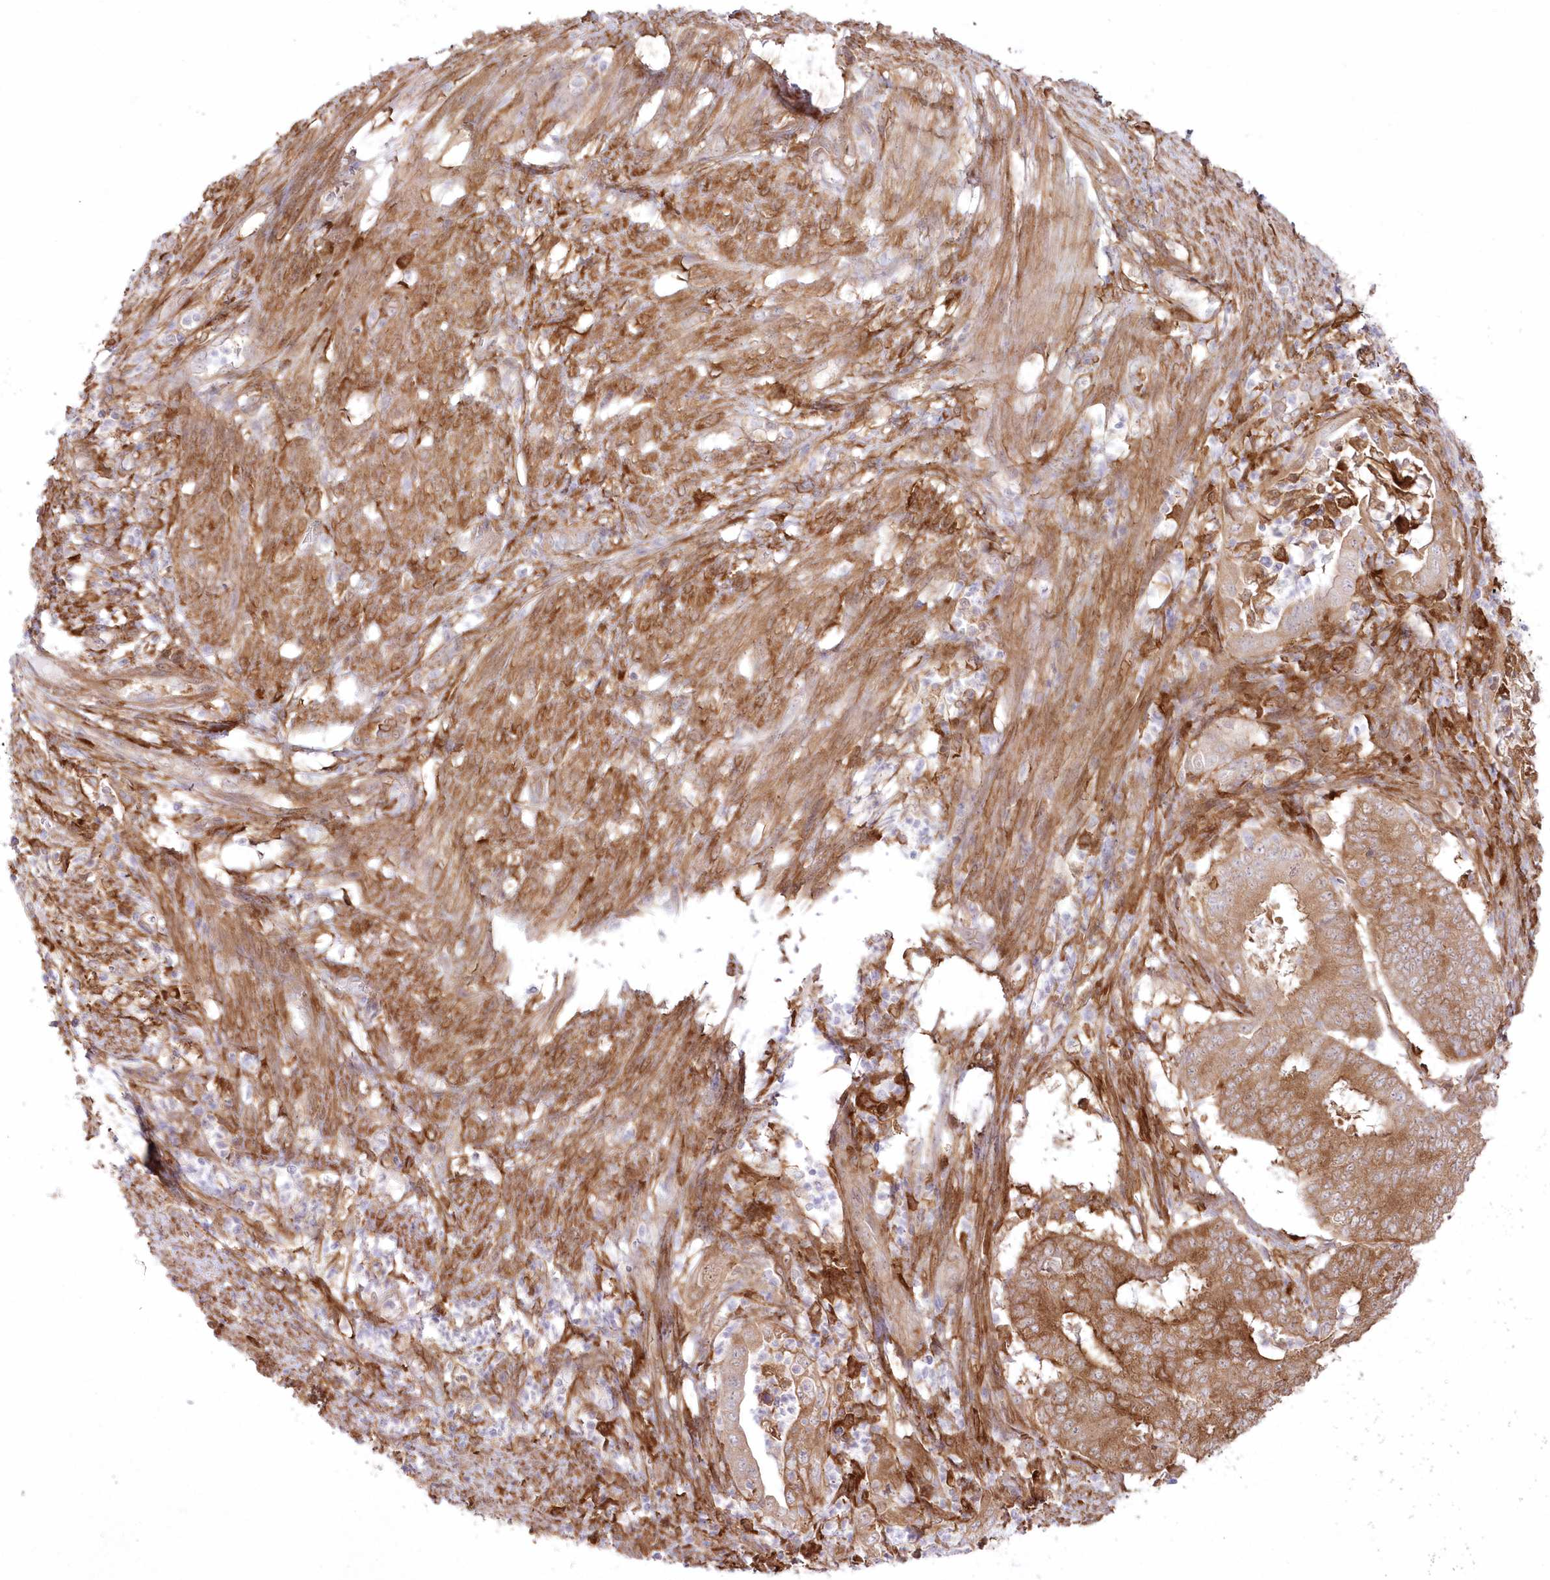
{"staining": {"intensity": "moderate", "quantity": ">75%", "location": "cytoplasmic/membranous"}, "tissue": "endometrial cancer", "cell_type": "Tumor cells", "image_type": "cancer", "snomed": [{"axis": "morphology", "description": "Adenocarcinoma, NOS"}, {"axis": "topography", "description": "Endometrium"}], "caption": "Immunohistochemical staining of human endometrial cancer demonstrates moderate cytoplasmic/membranous protein positivity in approximately >75% of tumor cells. The staining was performed using DAB, with brown indicating positive protein expression. Nuclei are stained blue with hematoxylin.", "gene": "SH3PXD2B", "patient": {"sex": "female", "age": 51}}